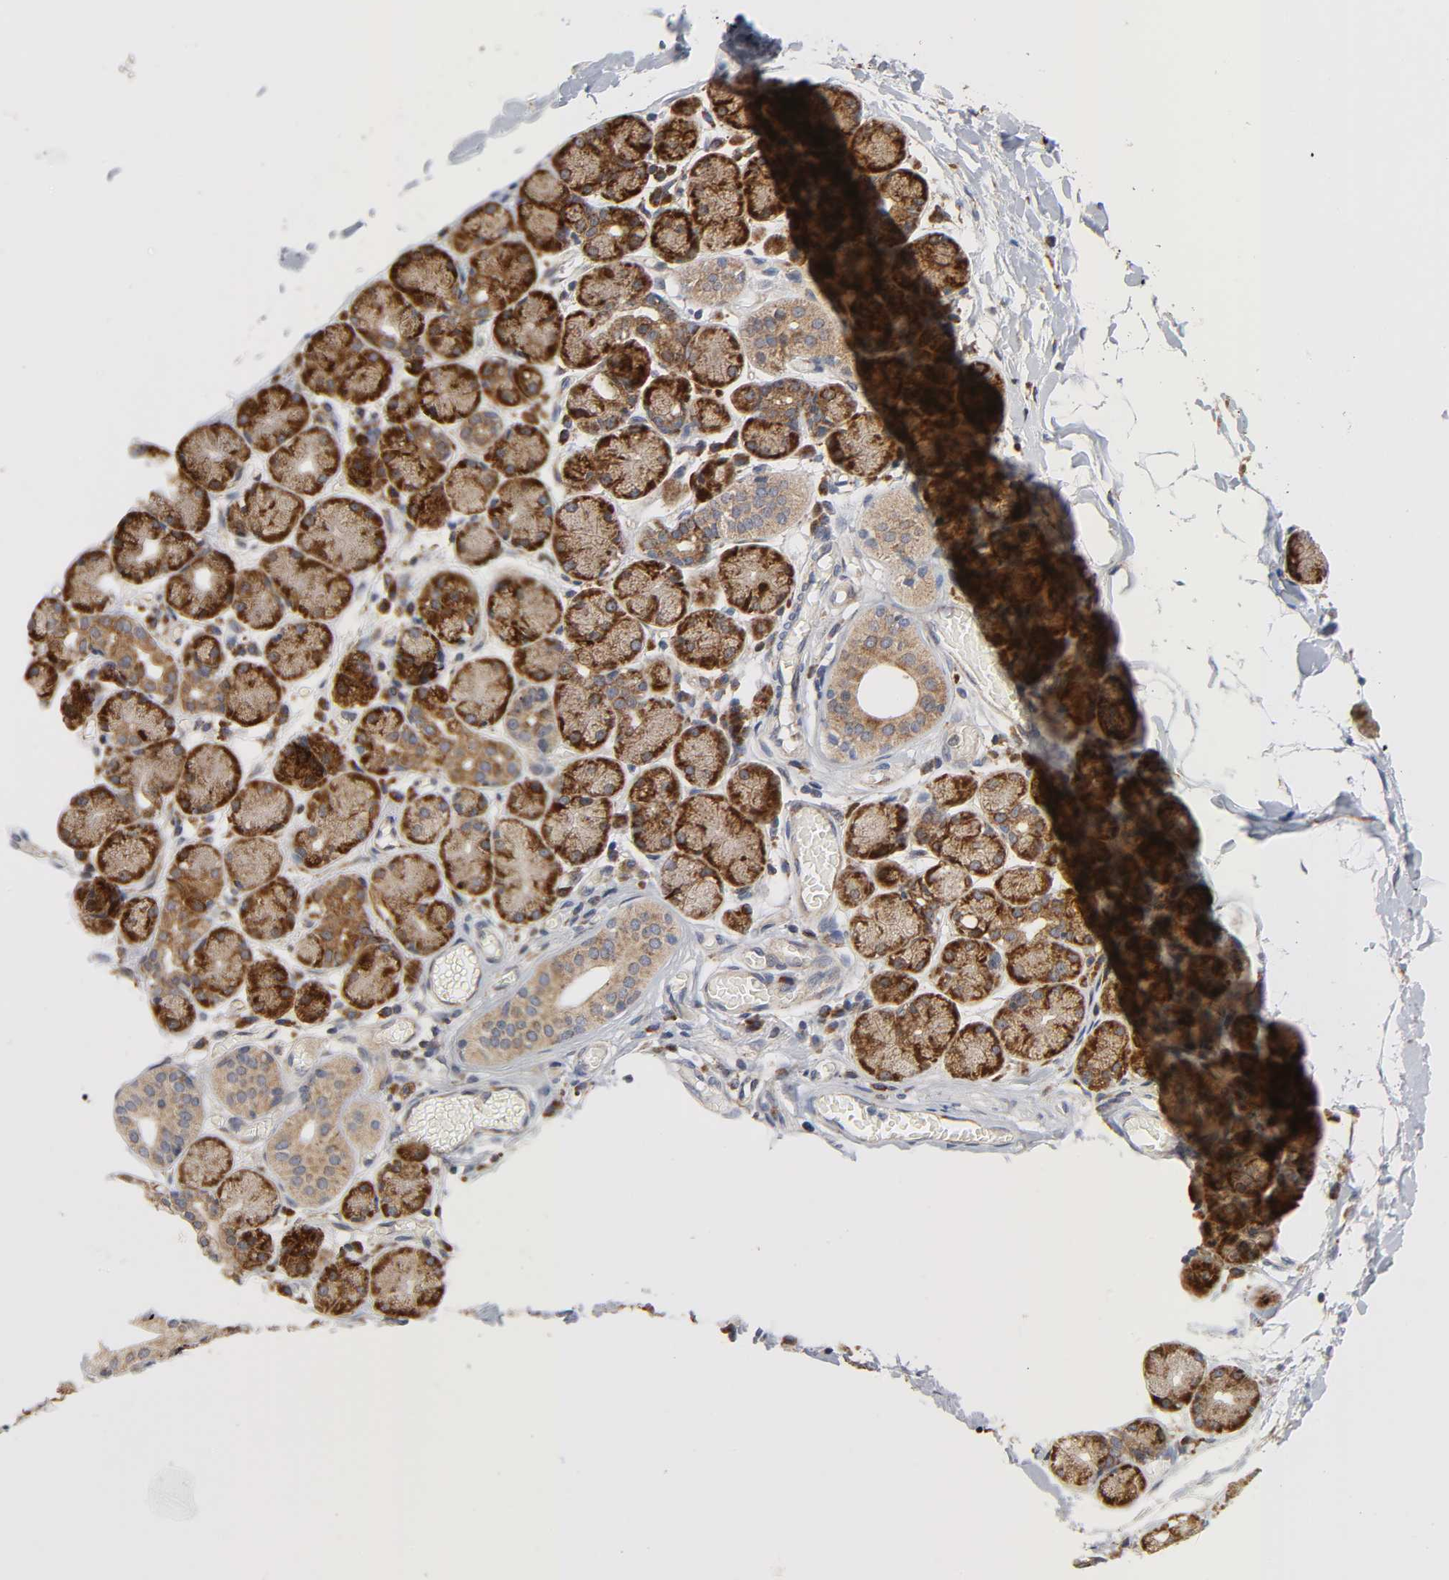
{"staining": {"intensity": "strong", "quantity": ">75%", "location": "cytoplasmic/membranous"}, "tissue": "salivary gland", "cell_type": "Glandular cells", "image_type": "normal", "snomed": [{"axis": "morphology", "description": "Normal tissue, NOS"}, {"axis": "topography", "description": "Salivary gland"}], "caption": "This is a micrograph of immunohistochemistry staining of benign salivary gland, which shows strong positivity in the cytoplasmic/membranous of glandular cells.", "gene": "BAX", "patient": {"sex": "female", "age": 24}}